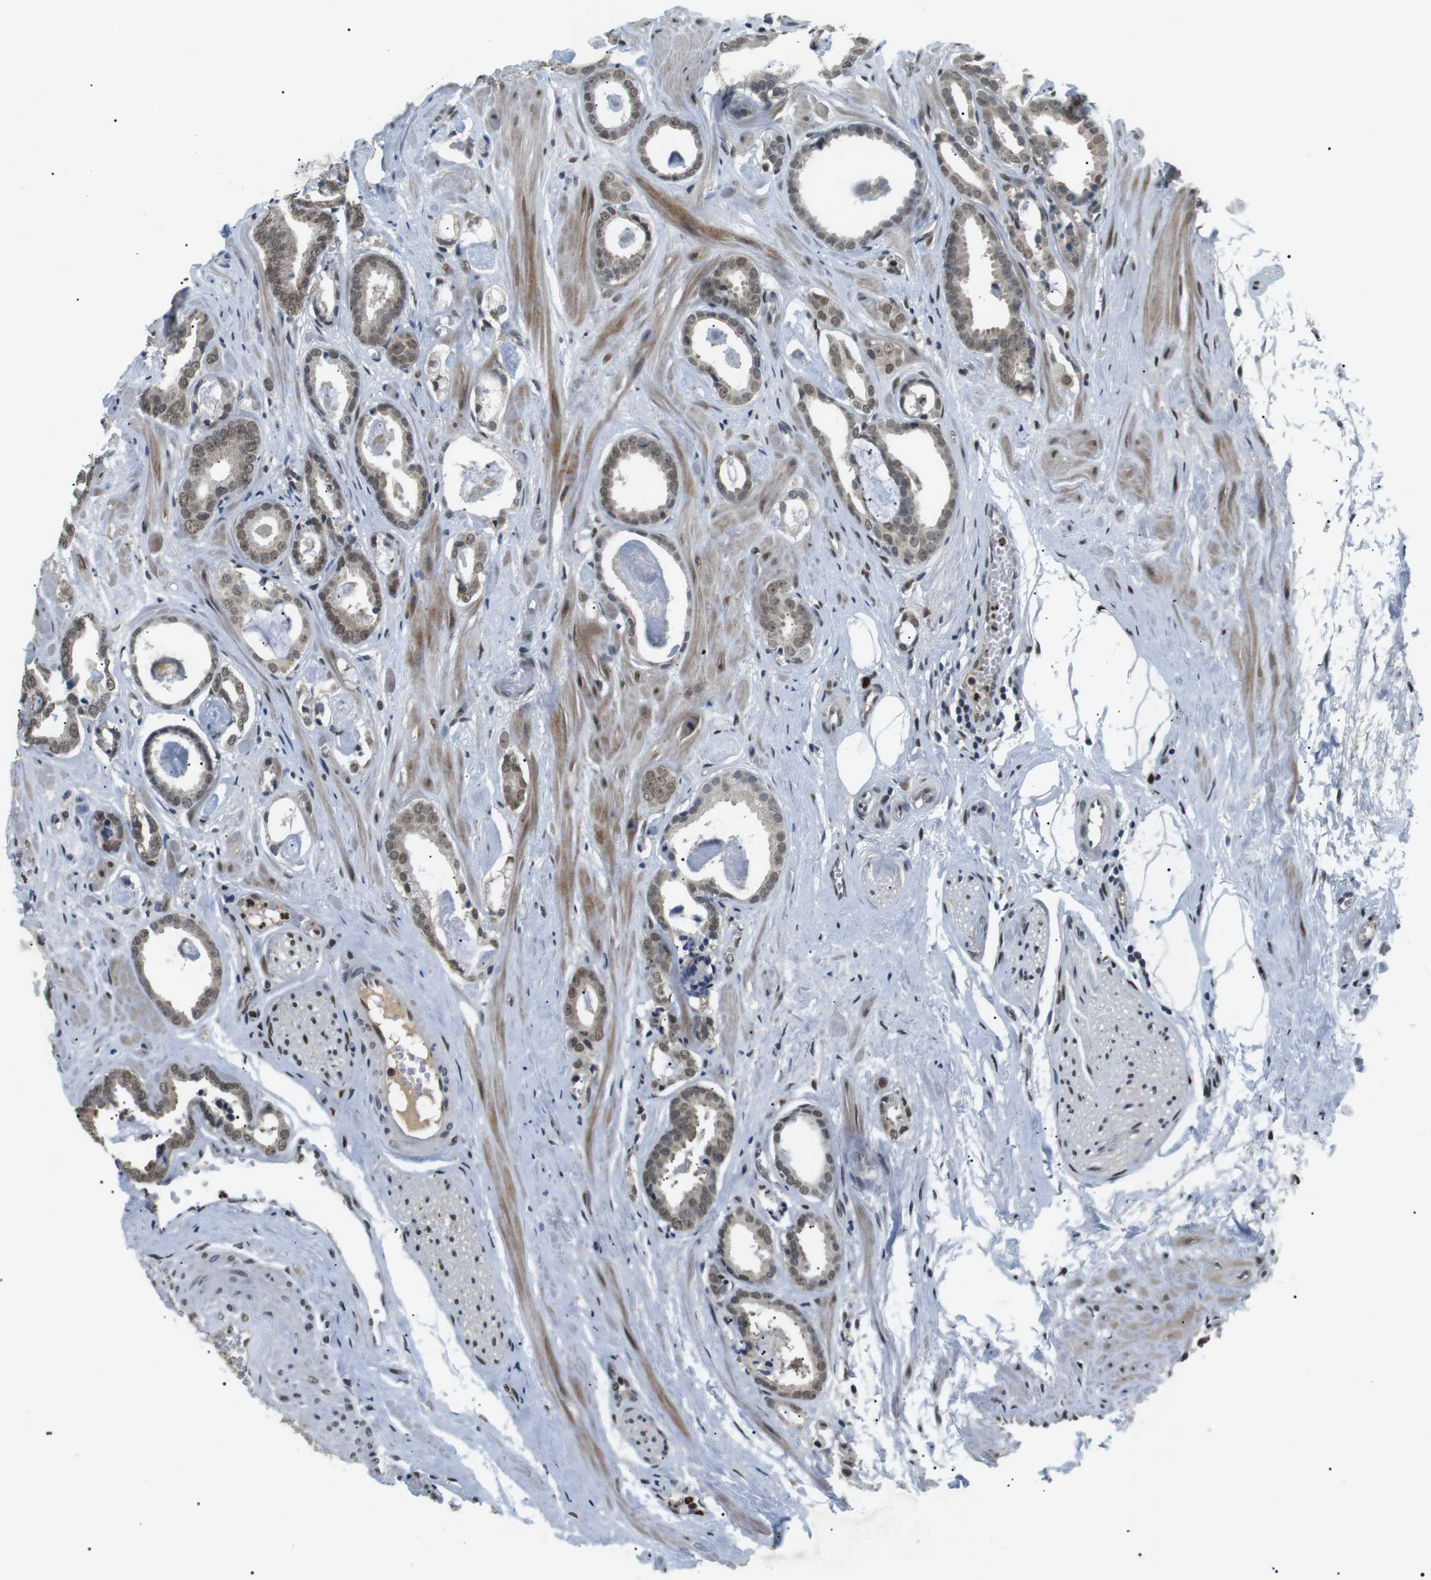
{"staining": {"intensity": "moderate", "quantity": ">75%", "location": "nuclear"}, "tissue": "prostate cancer", "cell_type": "Tumor cells", "image_type": "cancer", "snomed": [{"axis": "morphology", "description": "Adenocarcinoma, Low grade"}, {"axis": "topography", "description": "Prostate"}], "caption": "Protein expression analysis of human prostate low-grade adenocarcinoma reveals moderate nuclear positivity in about >75% of tumor cells.", "gene": "ORAI3", "patient": {"sex": "male", "age": 53}}